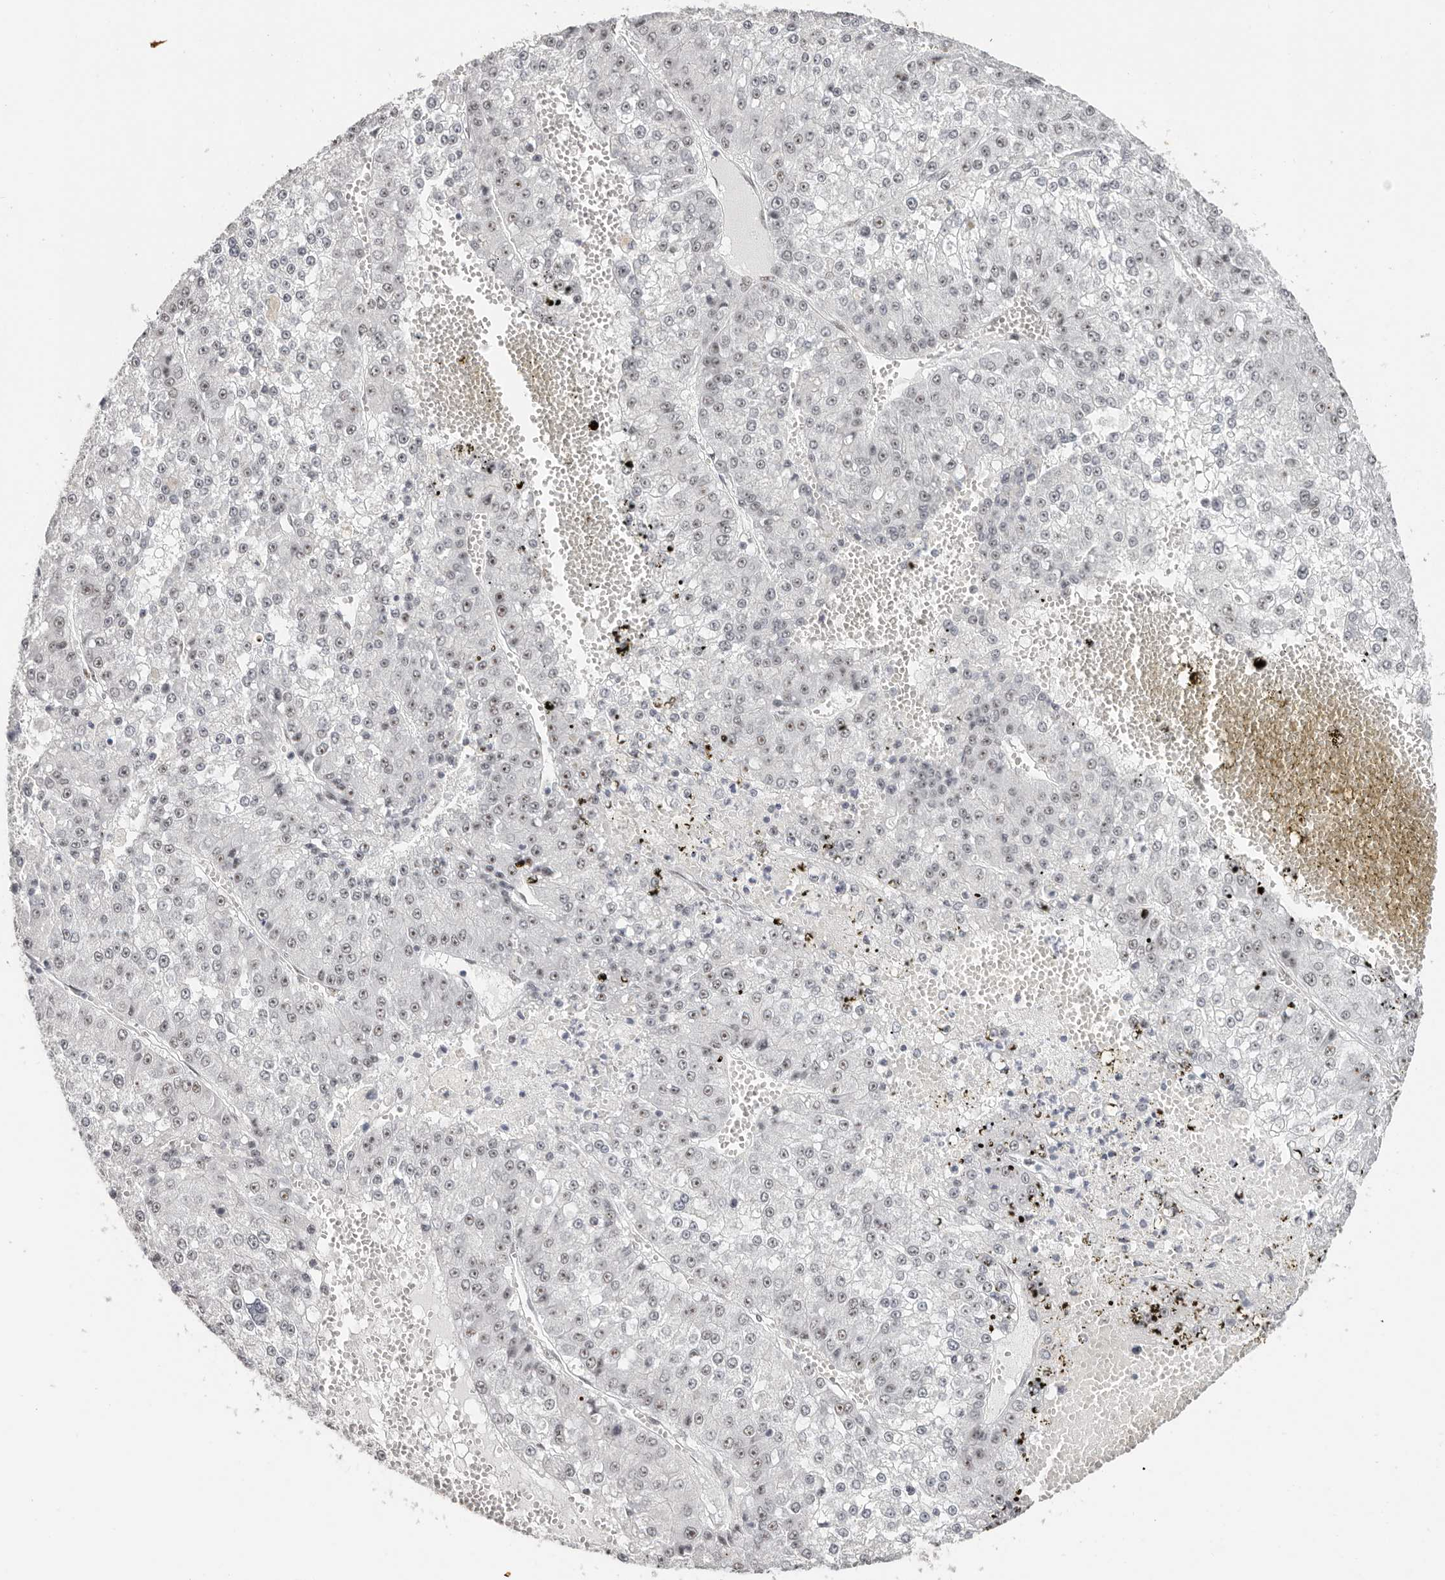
{"staining": {"intensity": "weak", "quantity": "<25%", "location": "nuclear"}, "tissue": "liver cancer", "cell_type": "Tumor cells", "image_type": "cancer", "snomed": [{"axis": "morphology", "description": "Carcinoma, Hepatocellular, NOS"}, {"axis": "topography", "description": "Liver"}], "caption": "Immunohistochemical staining of human liver cancer displays no significant expression in tumor cells. Nuclei are stained in blue.", "gene": "LARP7", "patient": {"sex": "female", "age": 73}}